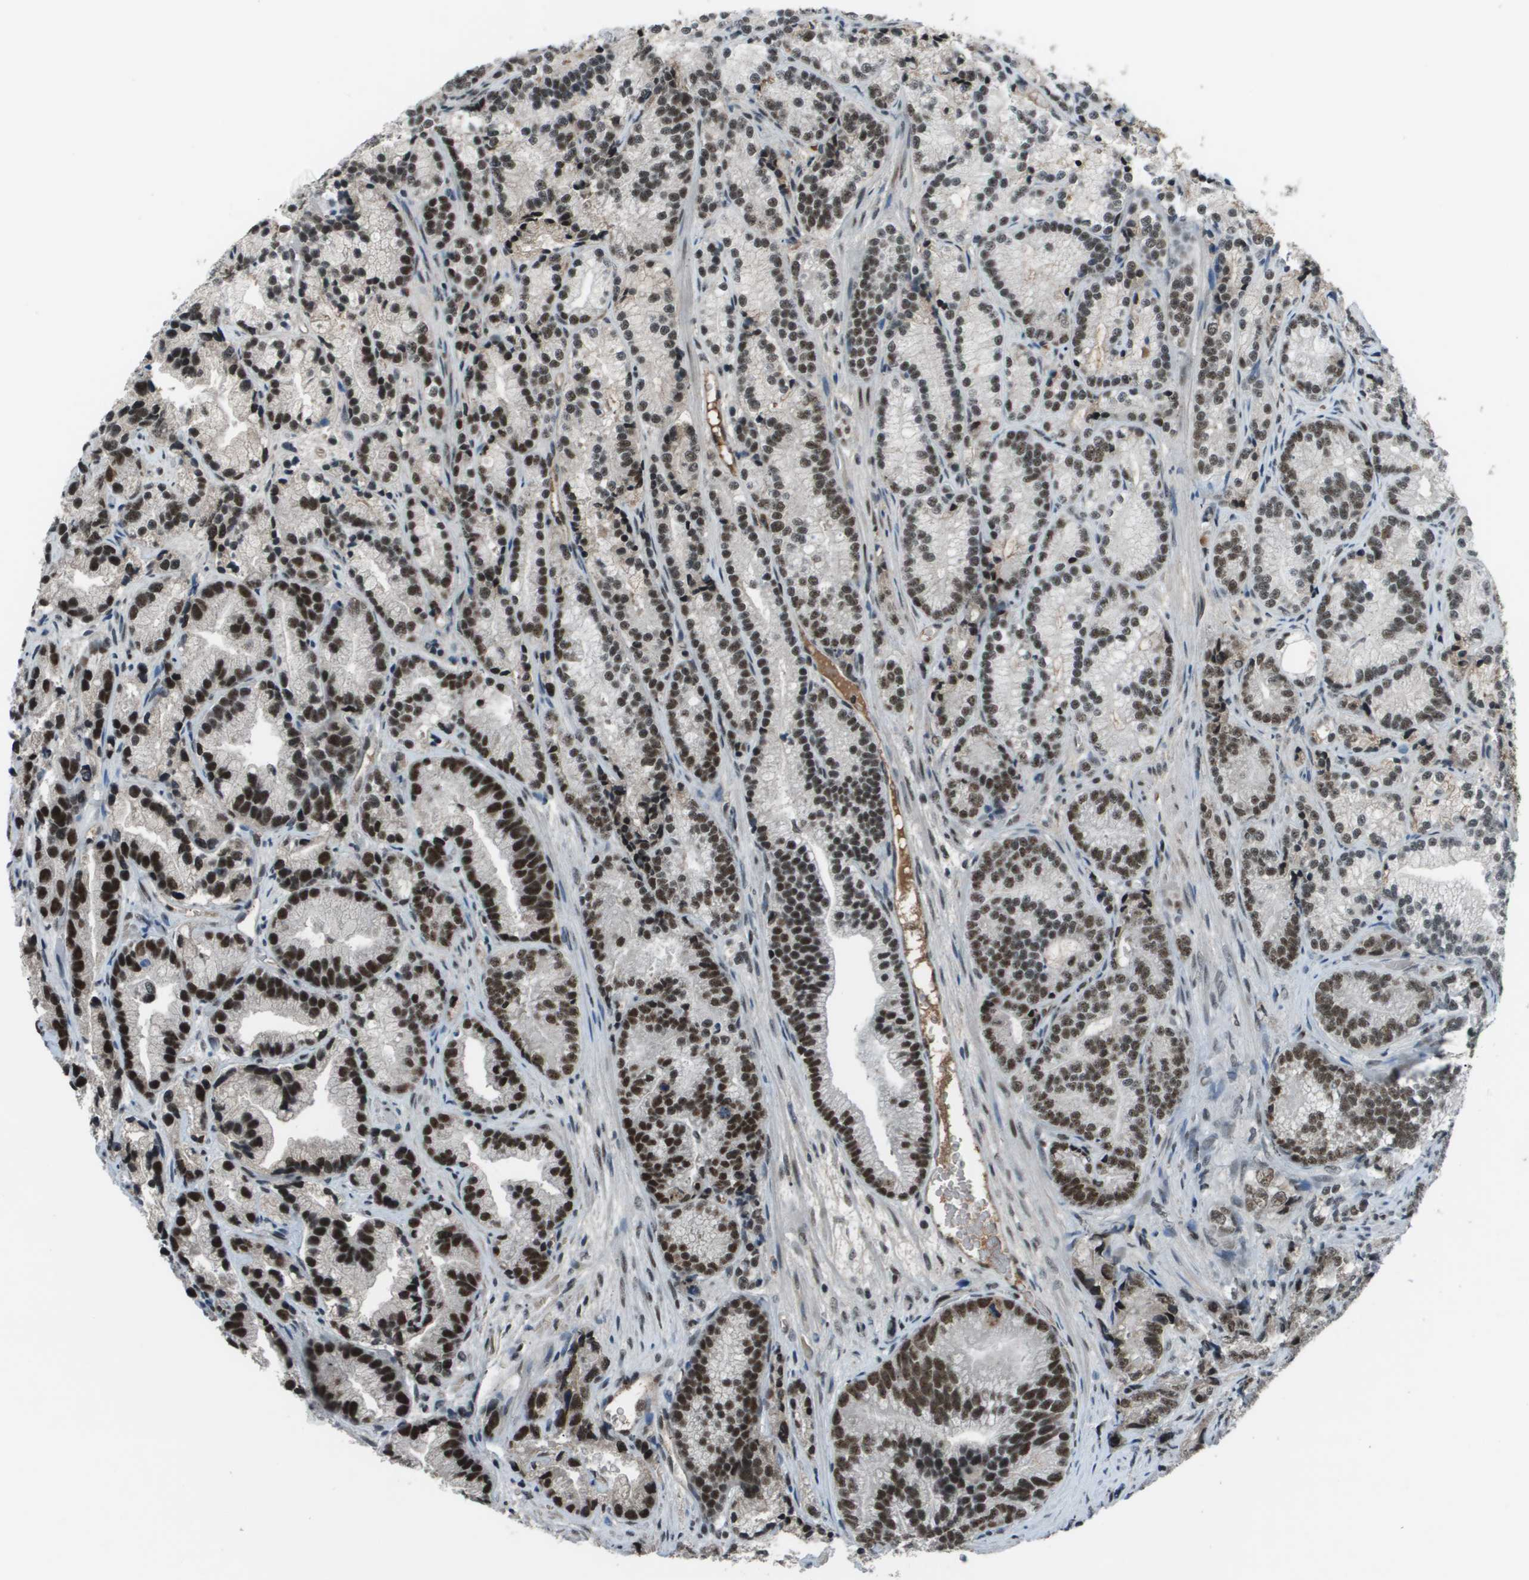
{"staining": {"intensity": "strong", "quantity": ">75%", "location": "nuclear"}, "tissue": "prostate cancer", "cell_type": "Tumor cells", "image_type": "cancer", "snomed": [{"axis": "morphology", "description": "Adenocarcinoma, Low grade"}, {"axis": "topography", "description": "Prostate"}], "caption": "Immunohistochemistry (IHC) of prostate cancer shows high levels of strong nuclear positivity in approximately >75% of tumor cells.", "gene": "THRAP3", "patient": {"sex": "male", "age": 89}}